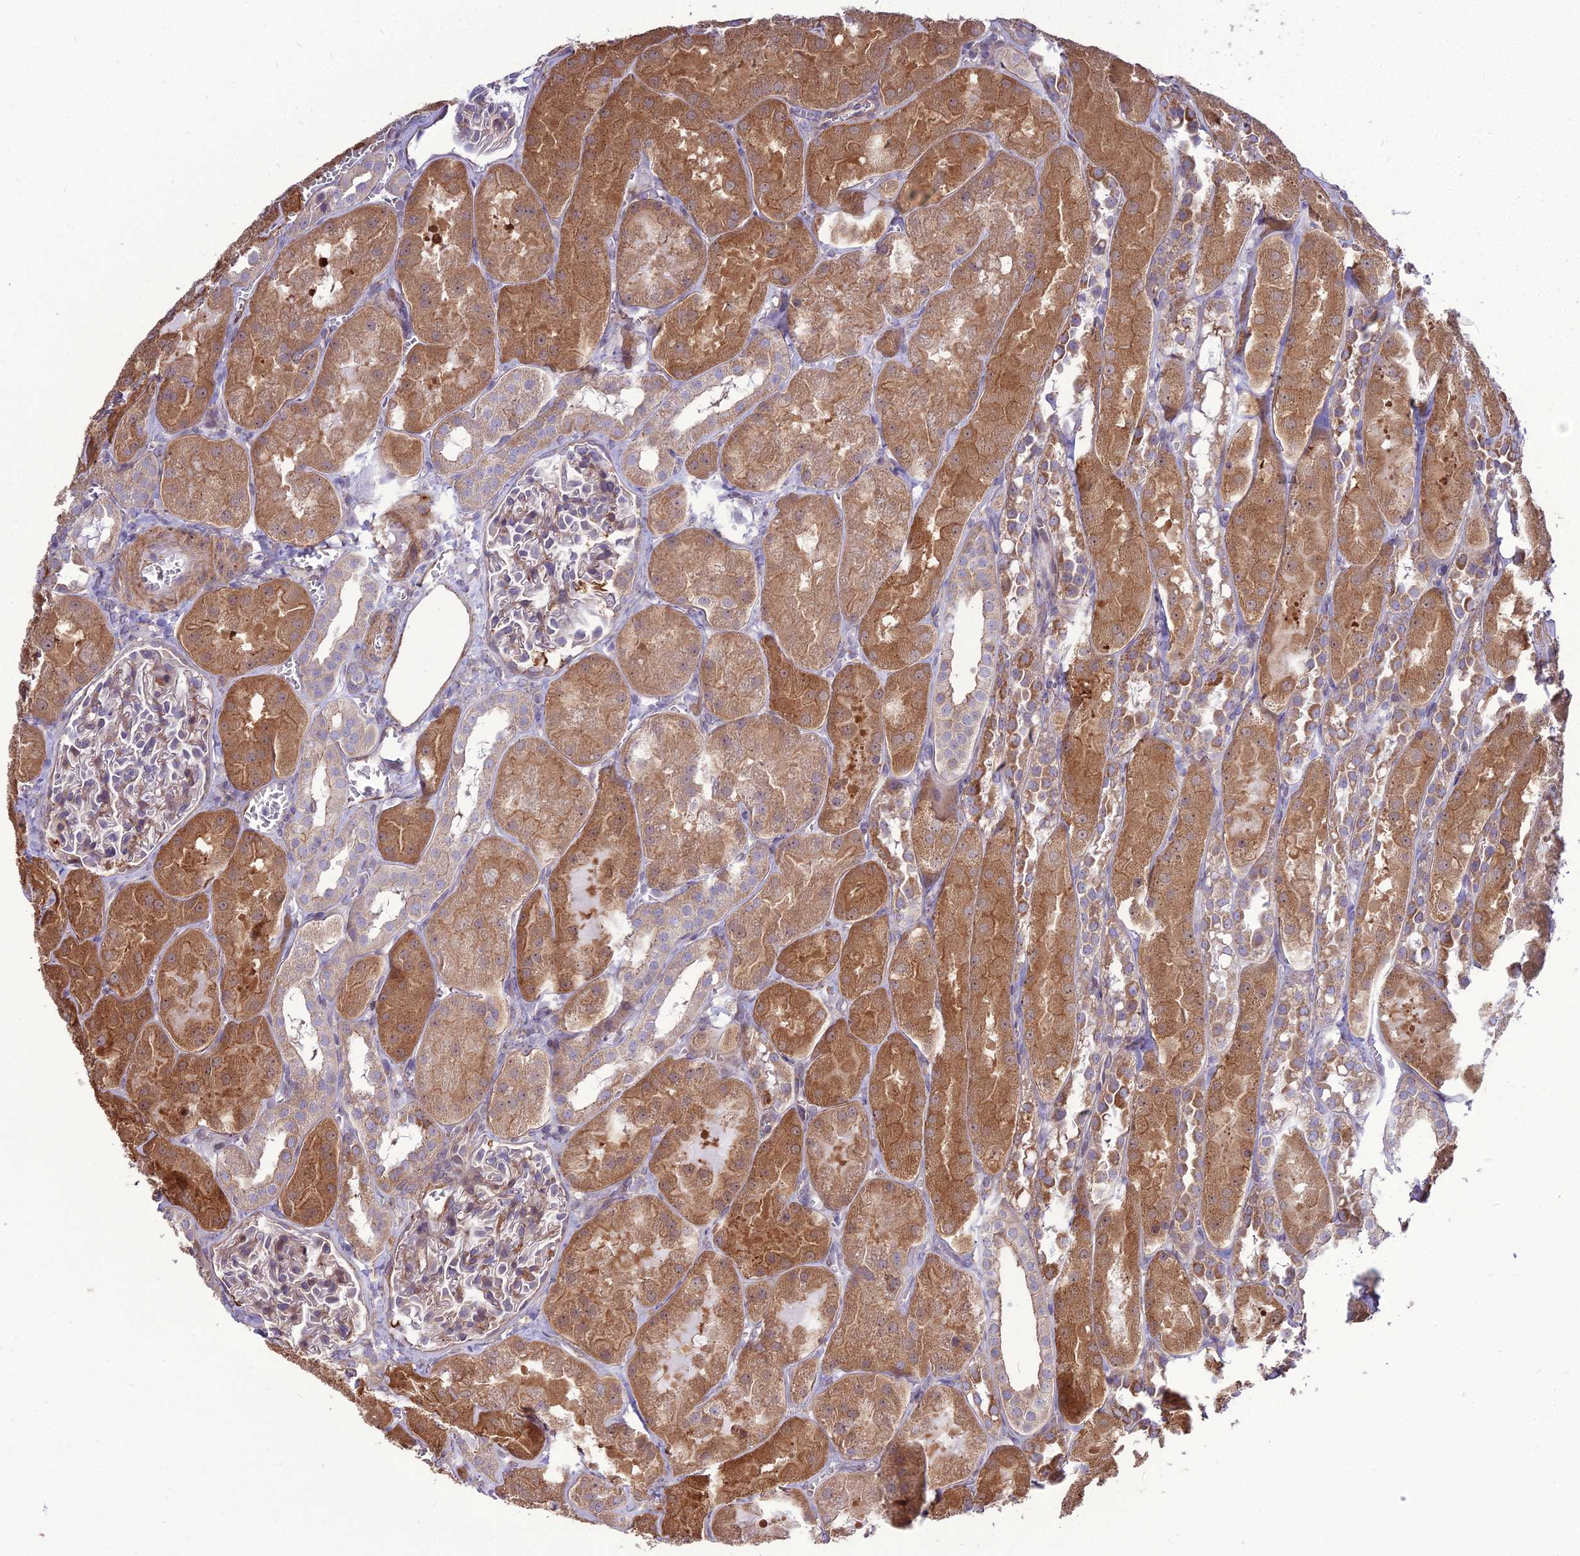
{"staining": {"intensity": "weak", "quantity": "25%-75%", "location": "cytoplasmic/membranous"}, "tissue": "kidney", "cell_type": "Cells in glomeruli", "image_type": "normal", "snomed": [{"axis": "morphology", "description": "Normal tissue, NOS"}, {"axis": "topography", "description": "Kidney"}, {"axis": "topography", "description": "Urinary bladder"}], "caption": "Immunohistochemical staining of normal human kidney reveals weak cytoplasmic/membranous protein staining in approximately 25%-75% of cells in glomeruli.", "gene": "TSPYL2", "patient": {"sex": "male", "age": 16}}